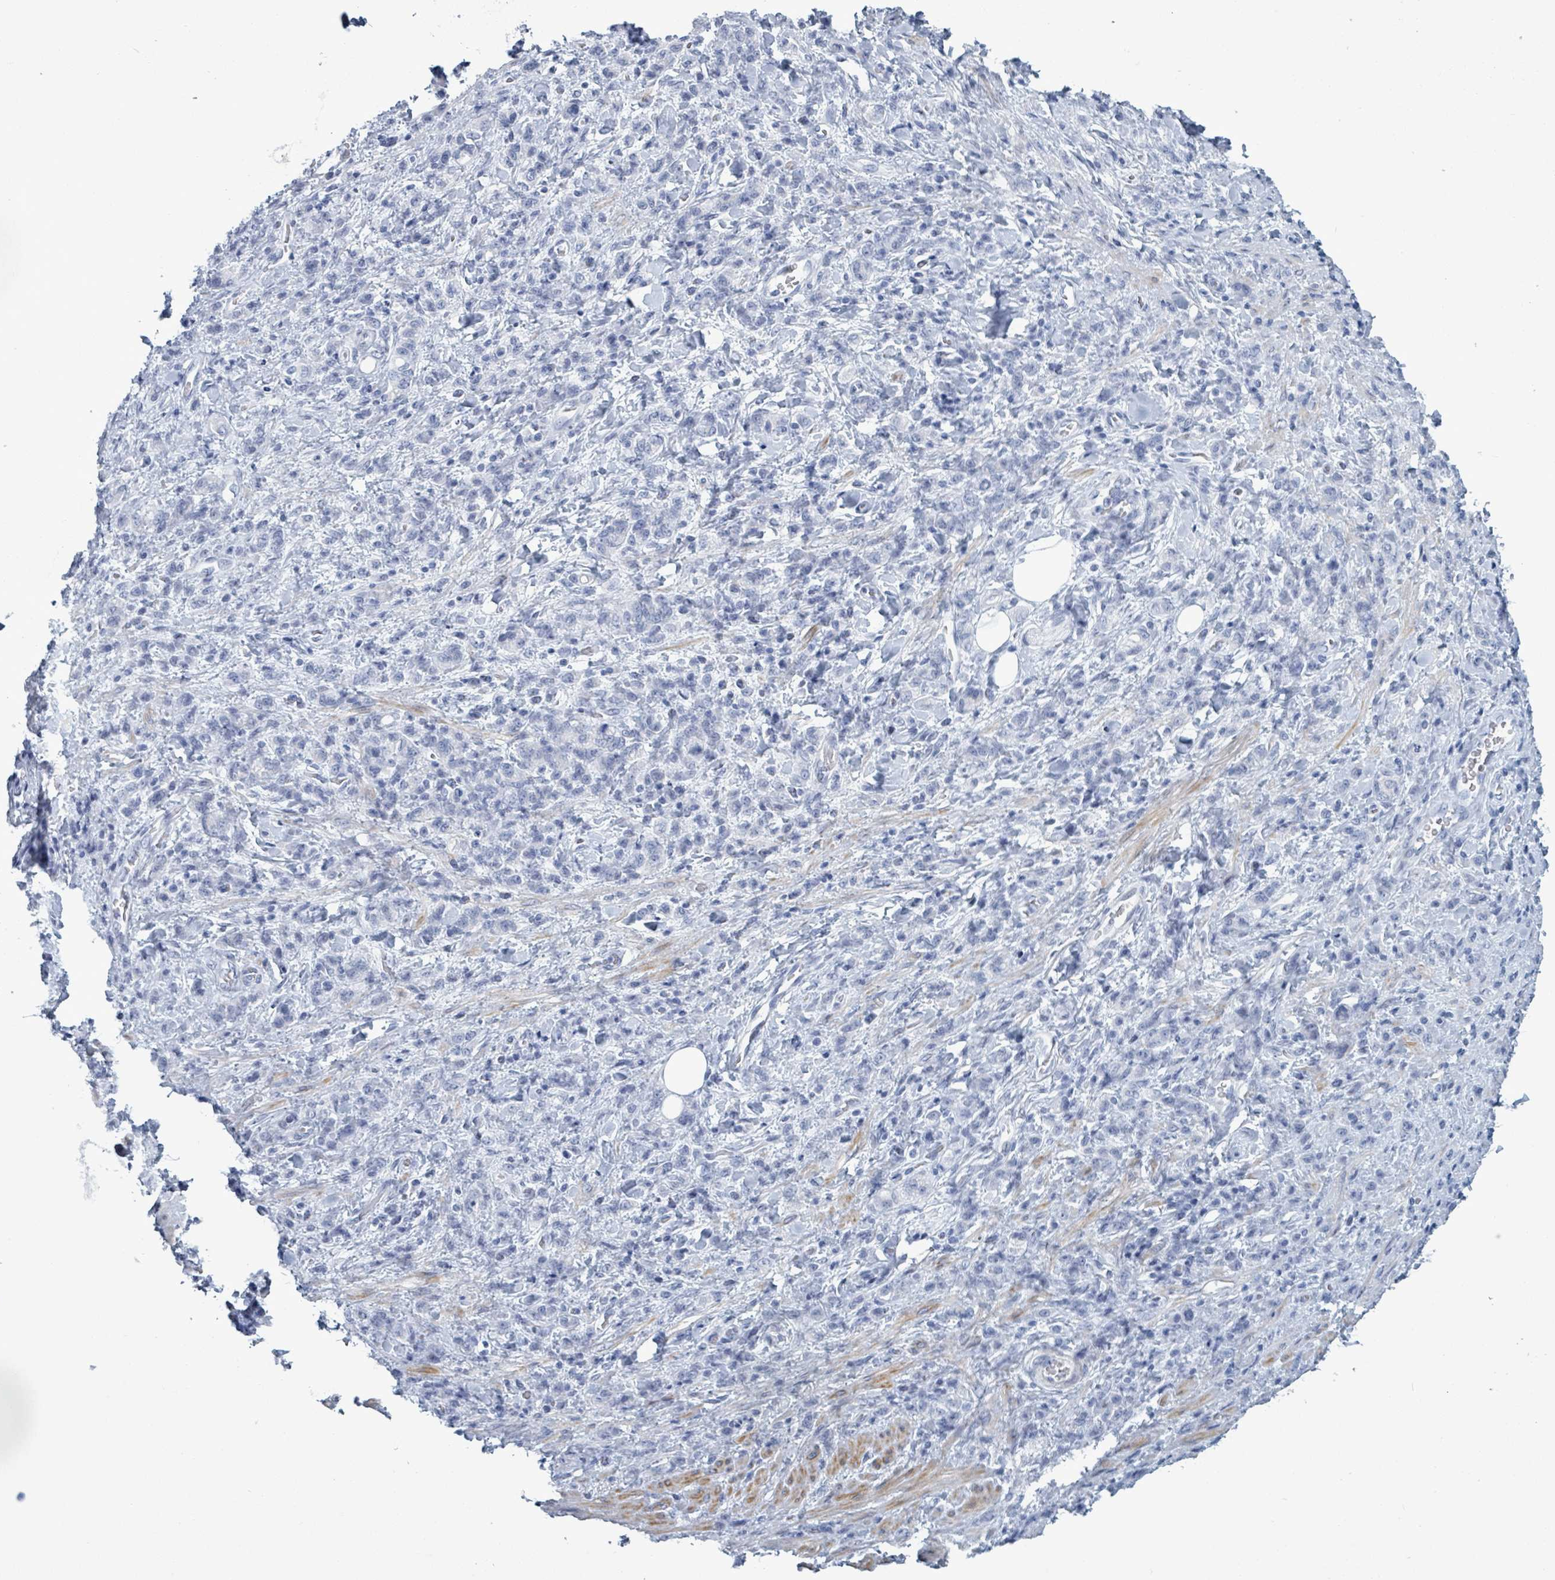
{"staining": {"intensity": "negative", "quantity": "none", "location": "none"}, "tissue": "stomach cancer", "cell_type": "Tumor cells", "image_type": "cancer", "snomed": [{"axis": "morphology", "description": "Adenocarcinoma, NOS"}, {"axis": "topography", "description": "Stomach"}], "caption": "Tumor cells show no significant protein expression in adenocarcinoma (stomach).", "gene": "ZNF771", "patient": {"sex": "male", "age": 77}}